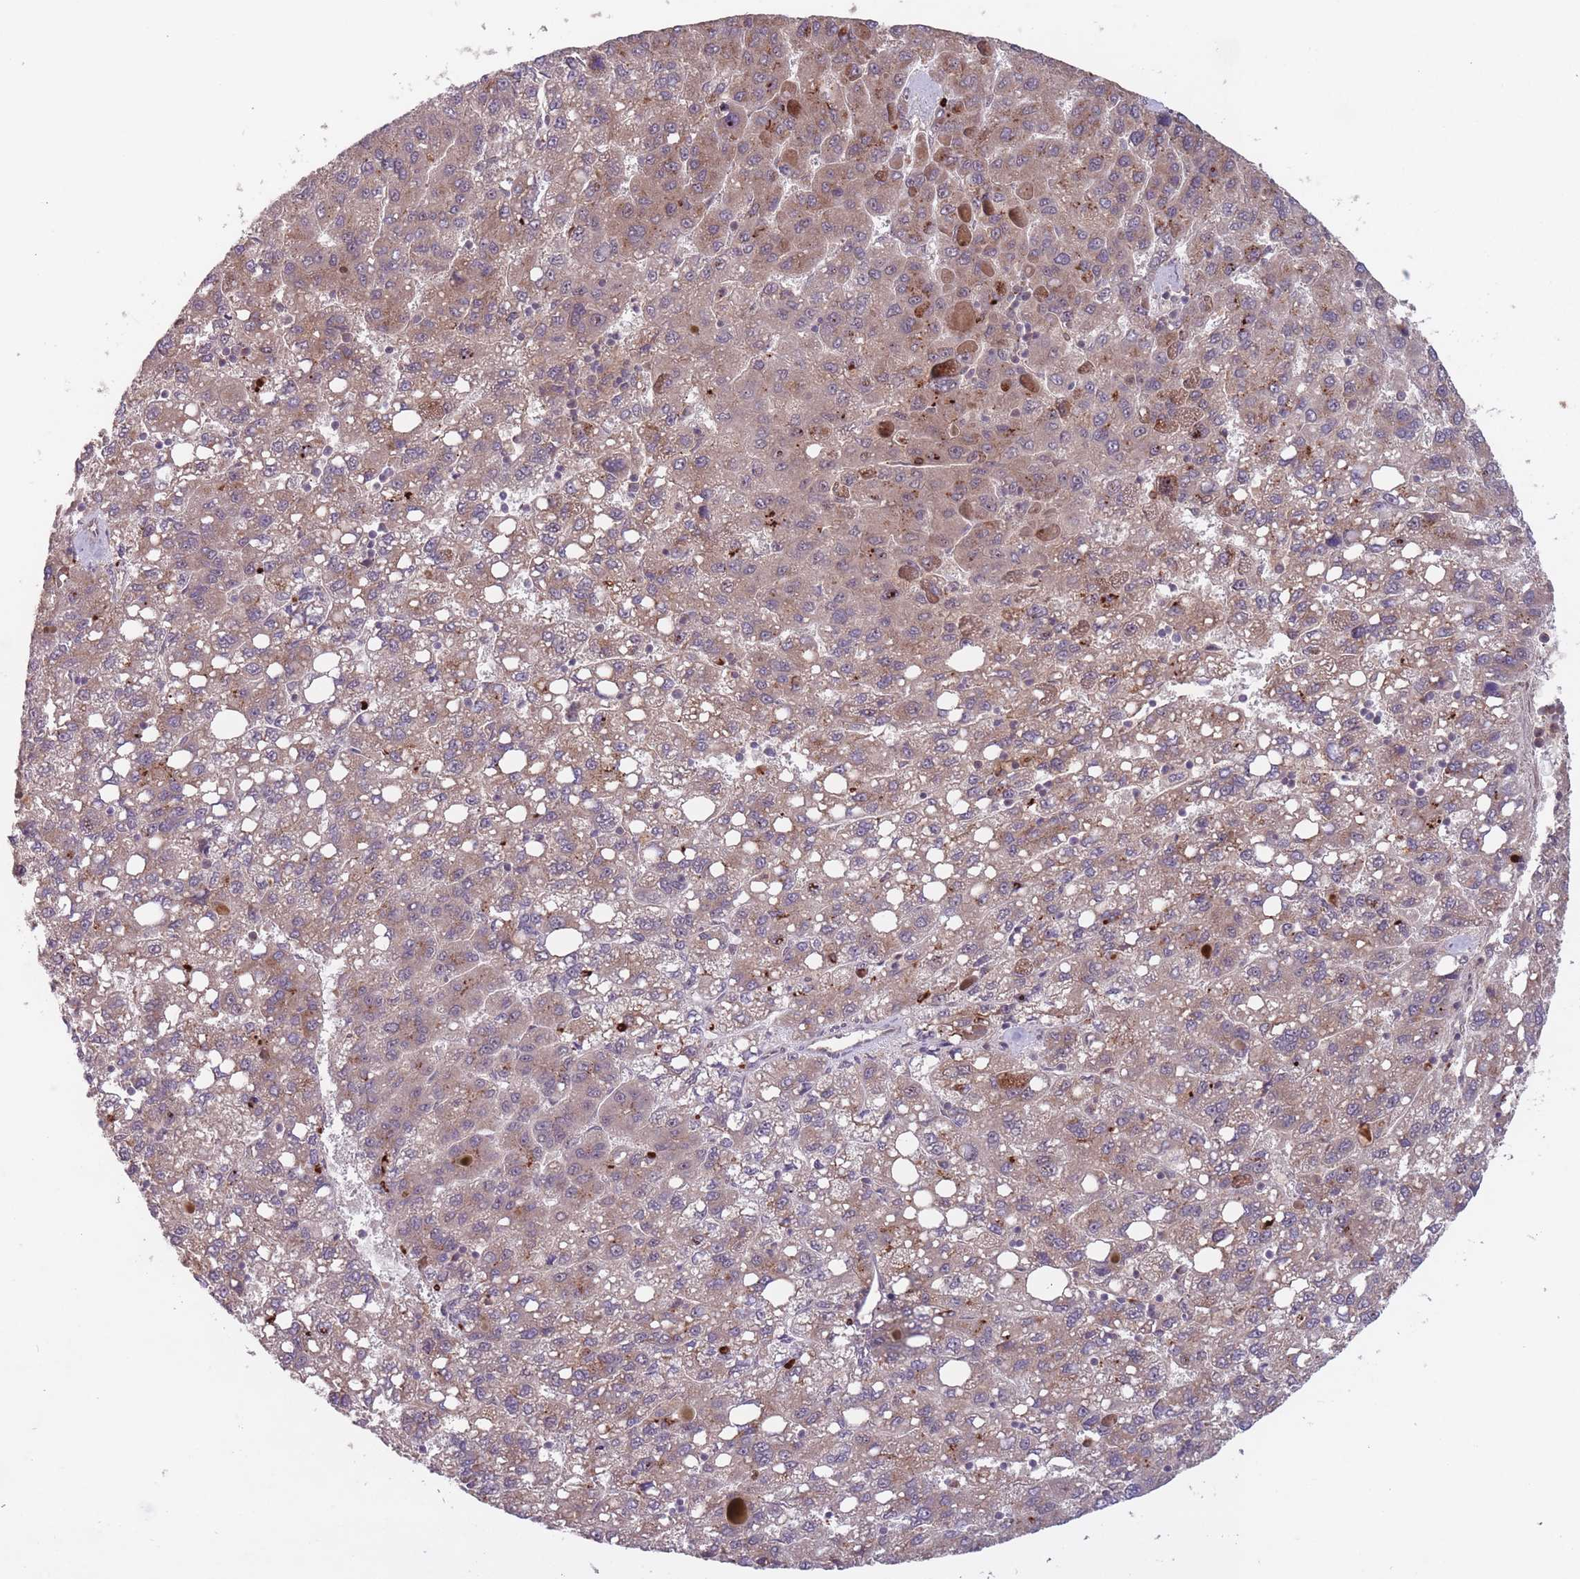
{"staining": {"intensity": "moderate", "quantity": ">75%", "location": "cytoplasmic/membranous"}, "tissue": "liver cancer", "cell_type": "Tumor cells", "image_type": "cancer", "snomed": [{"axis": "morphology", "description": "Carcinoma, Hepatocellular, NOS"}, {"axis": "topography", "description": "Liver"}], "caption": "Hepatocellular carcinoma (liver) stained for a protein demonstrates moderate cytoplasmic/membranous positivity in tumor cells. The staining is performed using DAB brown chromogen to label protein expression. The nuclei are counter-stained blue using hematoxylin.", "gene": "SECTM1", "patient": {"sex": "female", "age": 82}}